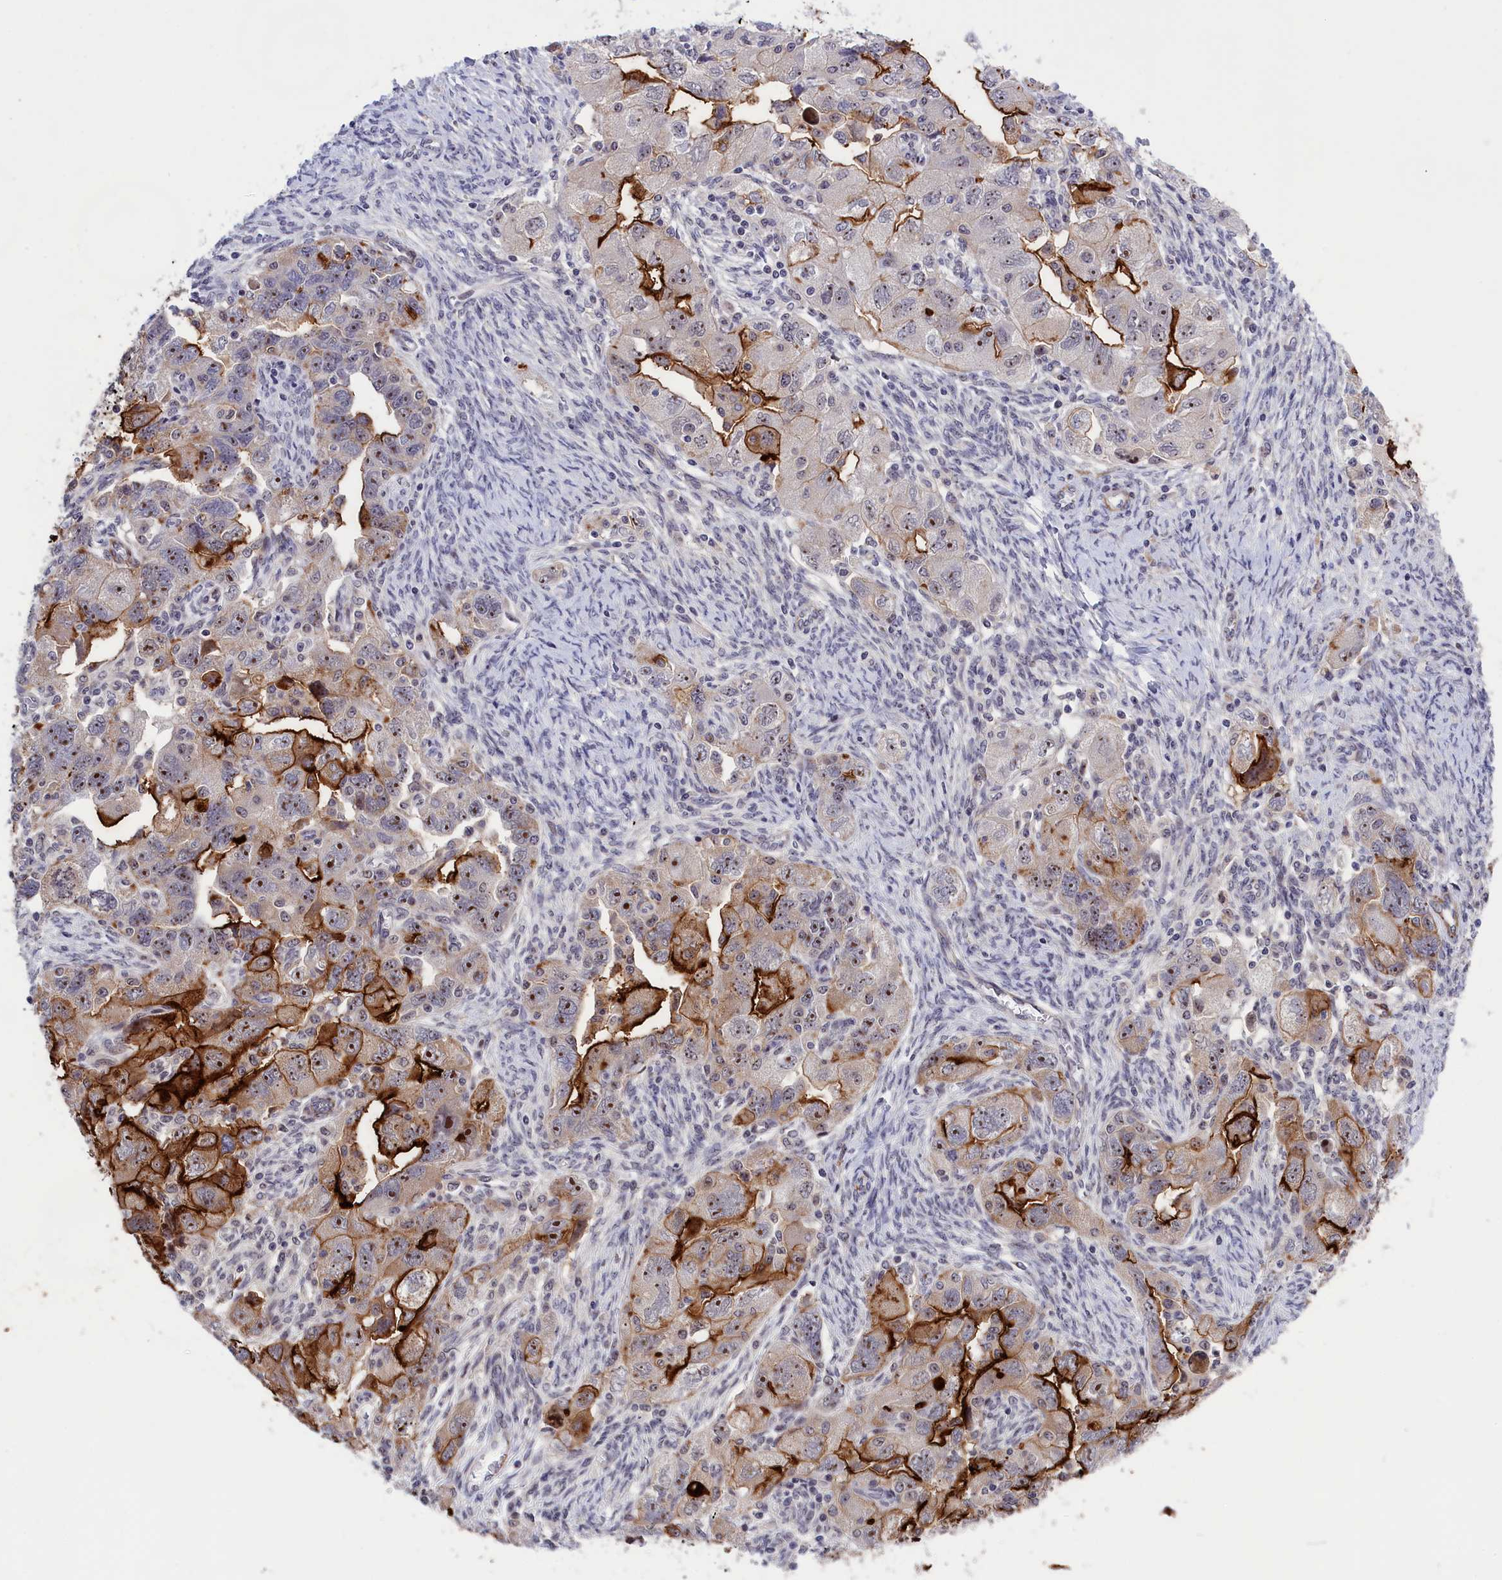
{"staining": {"intensity": "strong", "quantity": "25%-75%", "location": "cytoplasmic/membranous,nuclear"}, "tissue": "ovarian cancer", "cell_type": "Tumor cells", "image_type": "cancer", "snomed": [{"axis": "morphology", "description": "Carcinoma, NOS"}, {"axis": "morphology", "description": "Cystadenocarcinoma, serous, NOS"}, {"axis": "topography", "description": "Ovary"}], "caption": "Brown immunohistochemical staining in human ovarian serous cystadenocarcinoma shows strong cytoplasmic/membranous and nuclear positivity in approximately 25%-75% of tumor cells.", "gene": "PPAN", "patient": {"sex": "female", "age": 69}}